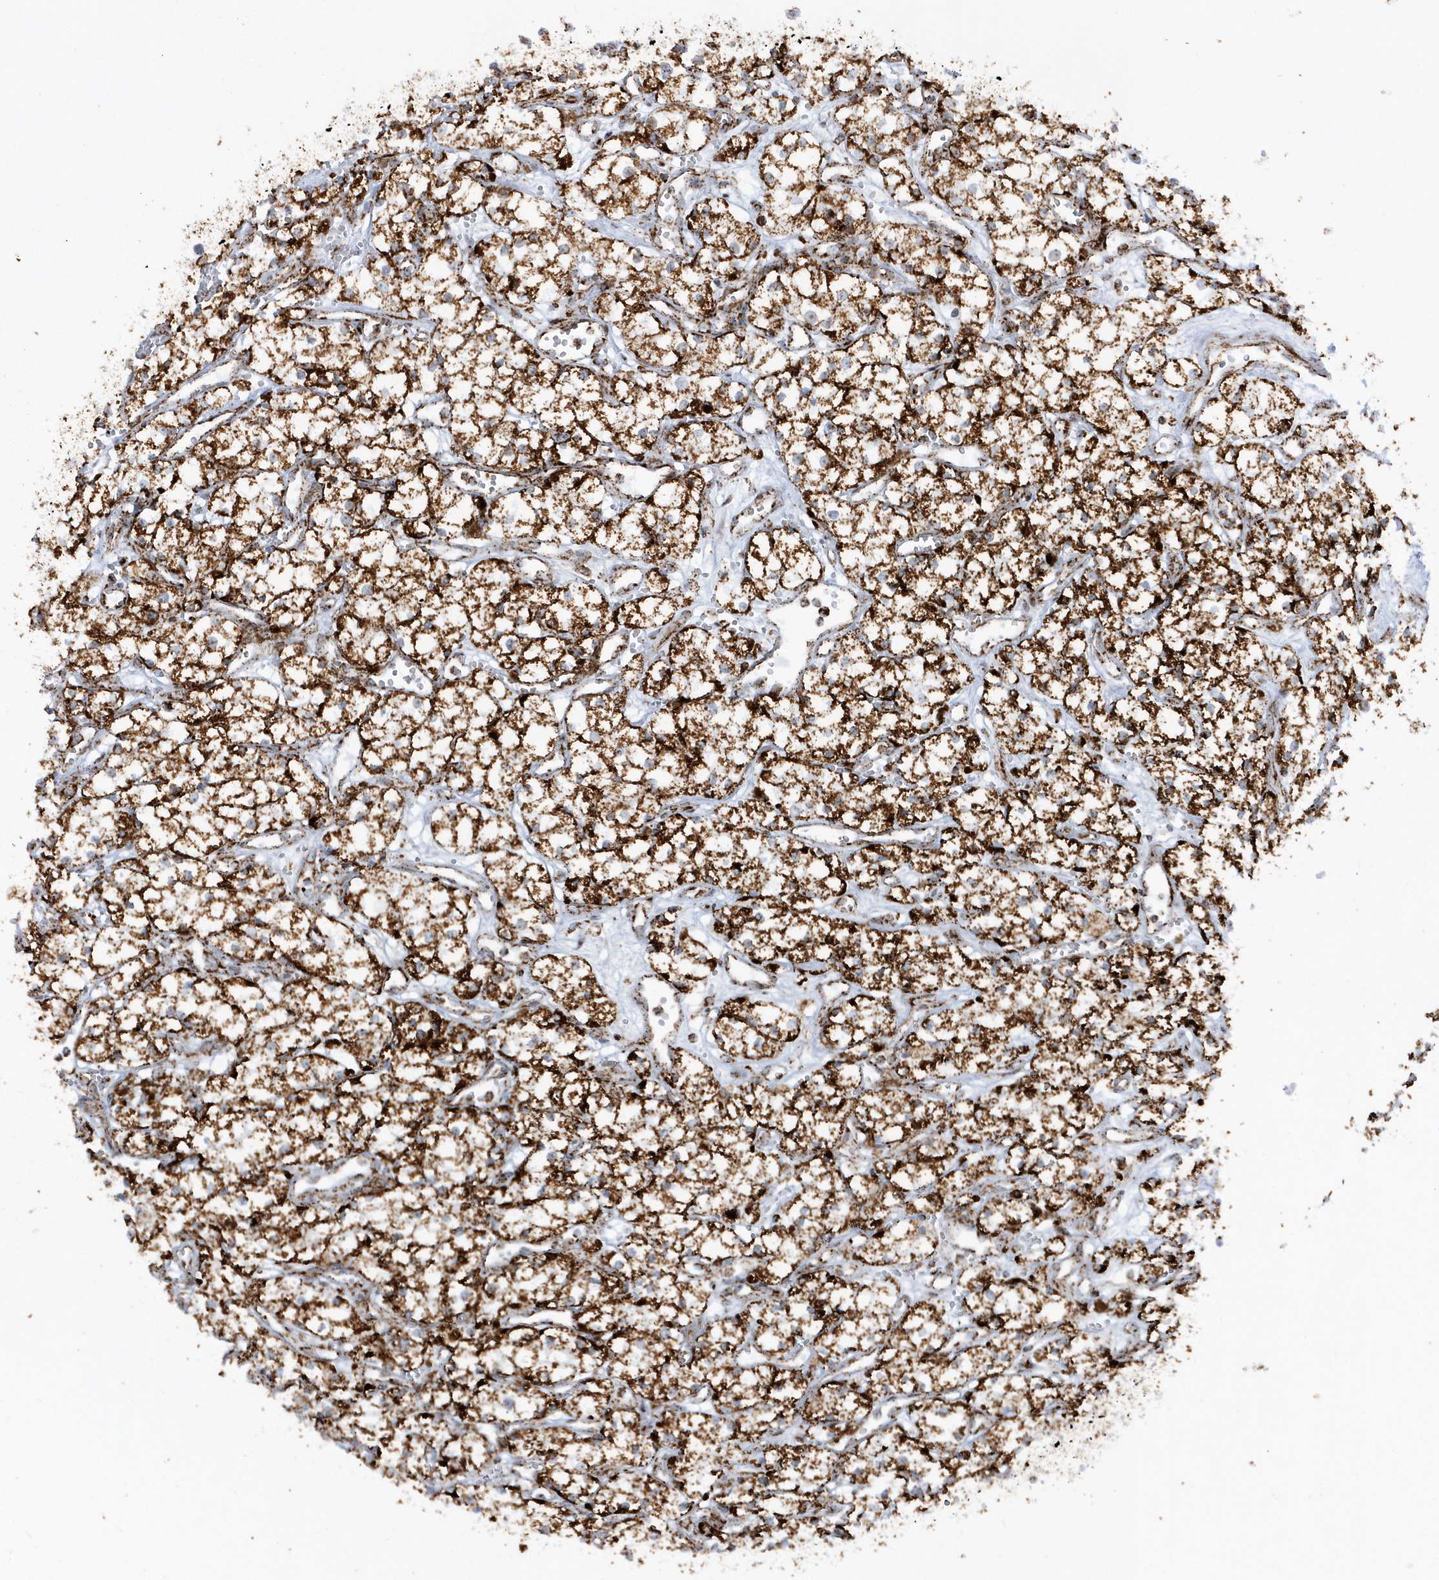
{"staining": {"intensity": "strong", "quantity": ">75%", "location": "cytoplasmic/membranous"}, "tissue": "renal cancer", "cell_type": "Tumor cells", "image_type": "cancer", "snomed": [{"axis": "morphology", "description": "Adenocarcinoma, NOS"}, {"axis": "topography", "description": "Kidney"}], "caption": "Strong cytoplasmic/membranous expression for a protein is appreciated in about >75% of tumor cells of renal cancer (adenocarcinoma) using immunohistochemistry.", "gene": "CRY2", "patient": {"sex": "male", "age": 59}}